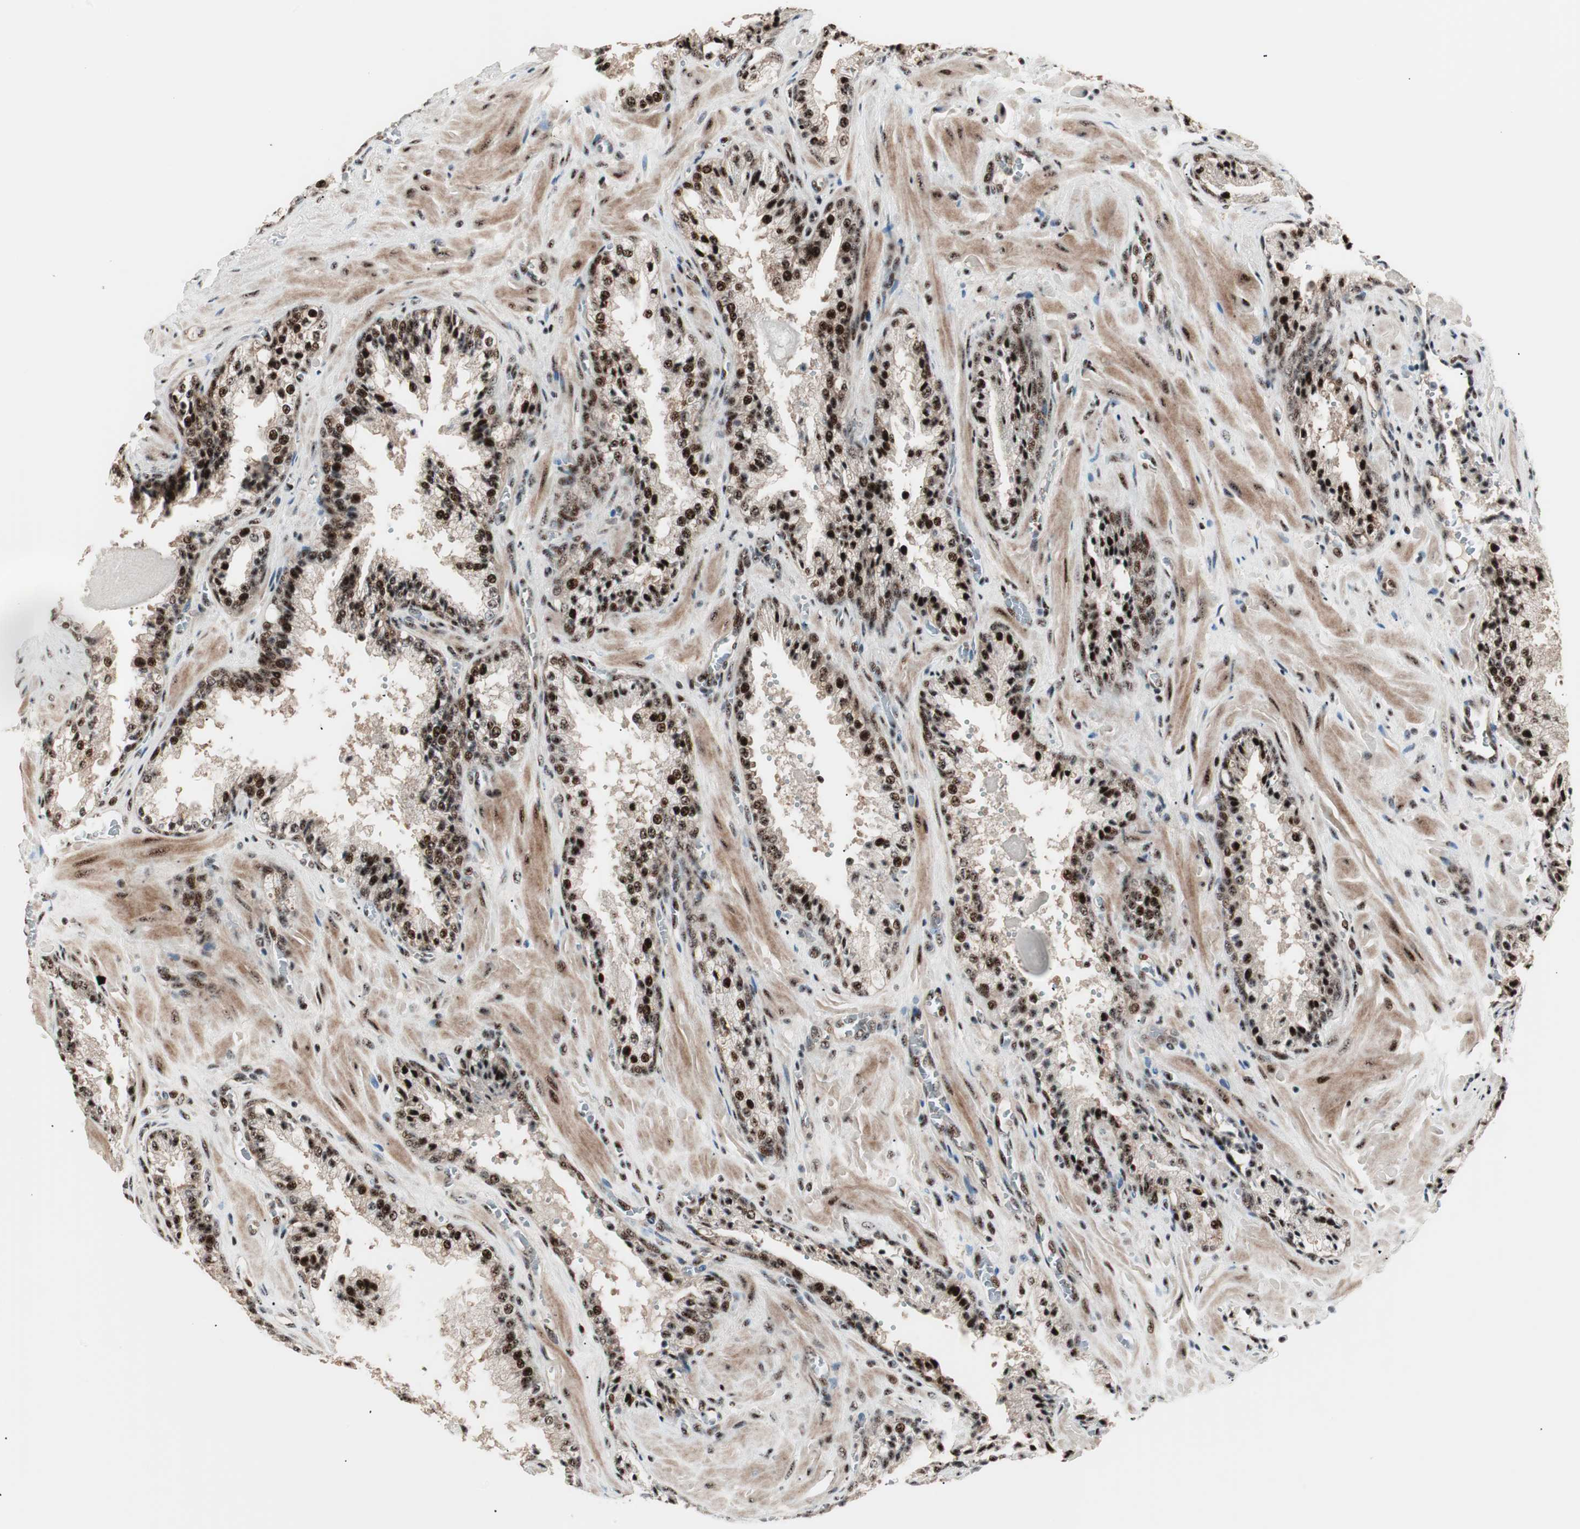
{"staining": {"intensity": "strong", "quantity": ">75%", "location": "cytoplasmic/membranous,nuclear"}, "tissue": "prostate cancer", "cell_type": "Tumor cells", "image_type": "cancer", "snomed": [{"axis": "morphology", "description": "Adenocarcinoma, High grade"}, {"axis": "topography", "description": "Prostate"}], "caption": "IHC staining of adenocarcinoma (high-grade) (prostate), which exhibits high levels of strong cytoplasmic/membranous and nuclear staining in approximately >75% of tumor cells indicating strong cytoplasmic/membranous and nuclear protein staining. The staining was performed using DAB (3,3'-diaminobenzidine) (brown) for protein detection and nuclei were counterstained in hematoxylin (blue).", "gene": "NR5A2", "patient": {"sex": "male", "age": 58}}